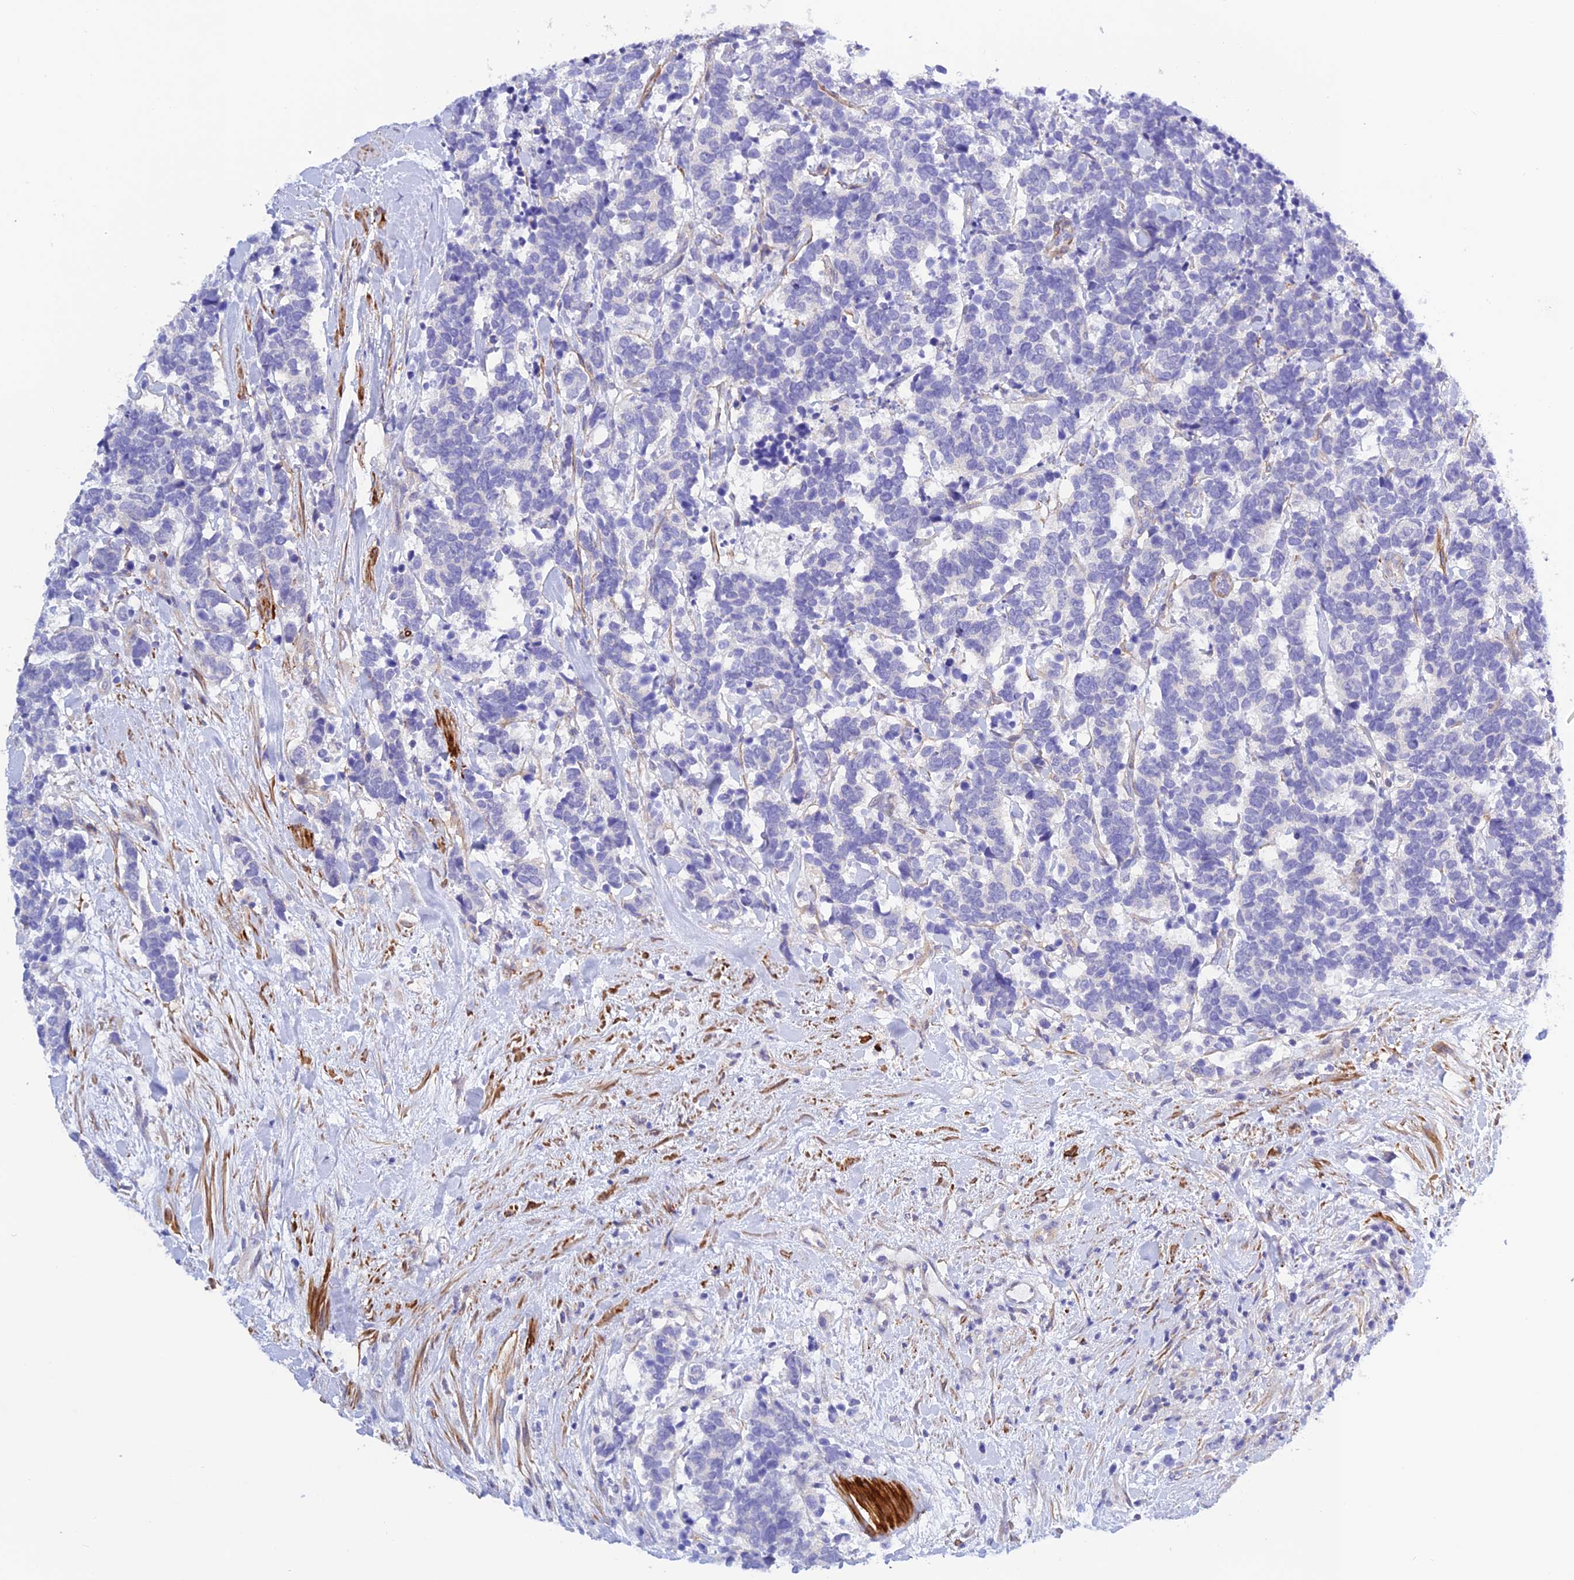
{"staining": {"intensity": "negative", "quantity": "none", "location": "none"}, "tissue": "carcinoid", "cell_type": "Tumor cells", "image_type": "cancer", "snomed": [{"axis": "morphology", "description": "Carcinoma, NOS"}, {"axis": "morphology", "description": "Carcinoid, malignant, NOS"}, {"axis": "topography", "description": "Prostate"}], "caption": "A photomicrograph of human carcinoid (malignant) is negative for staining in tumor cells.", "gene": "ZDHHC16", "patient": {"sex": "male", "age": 57}}